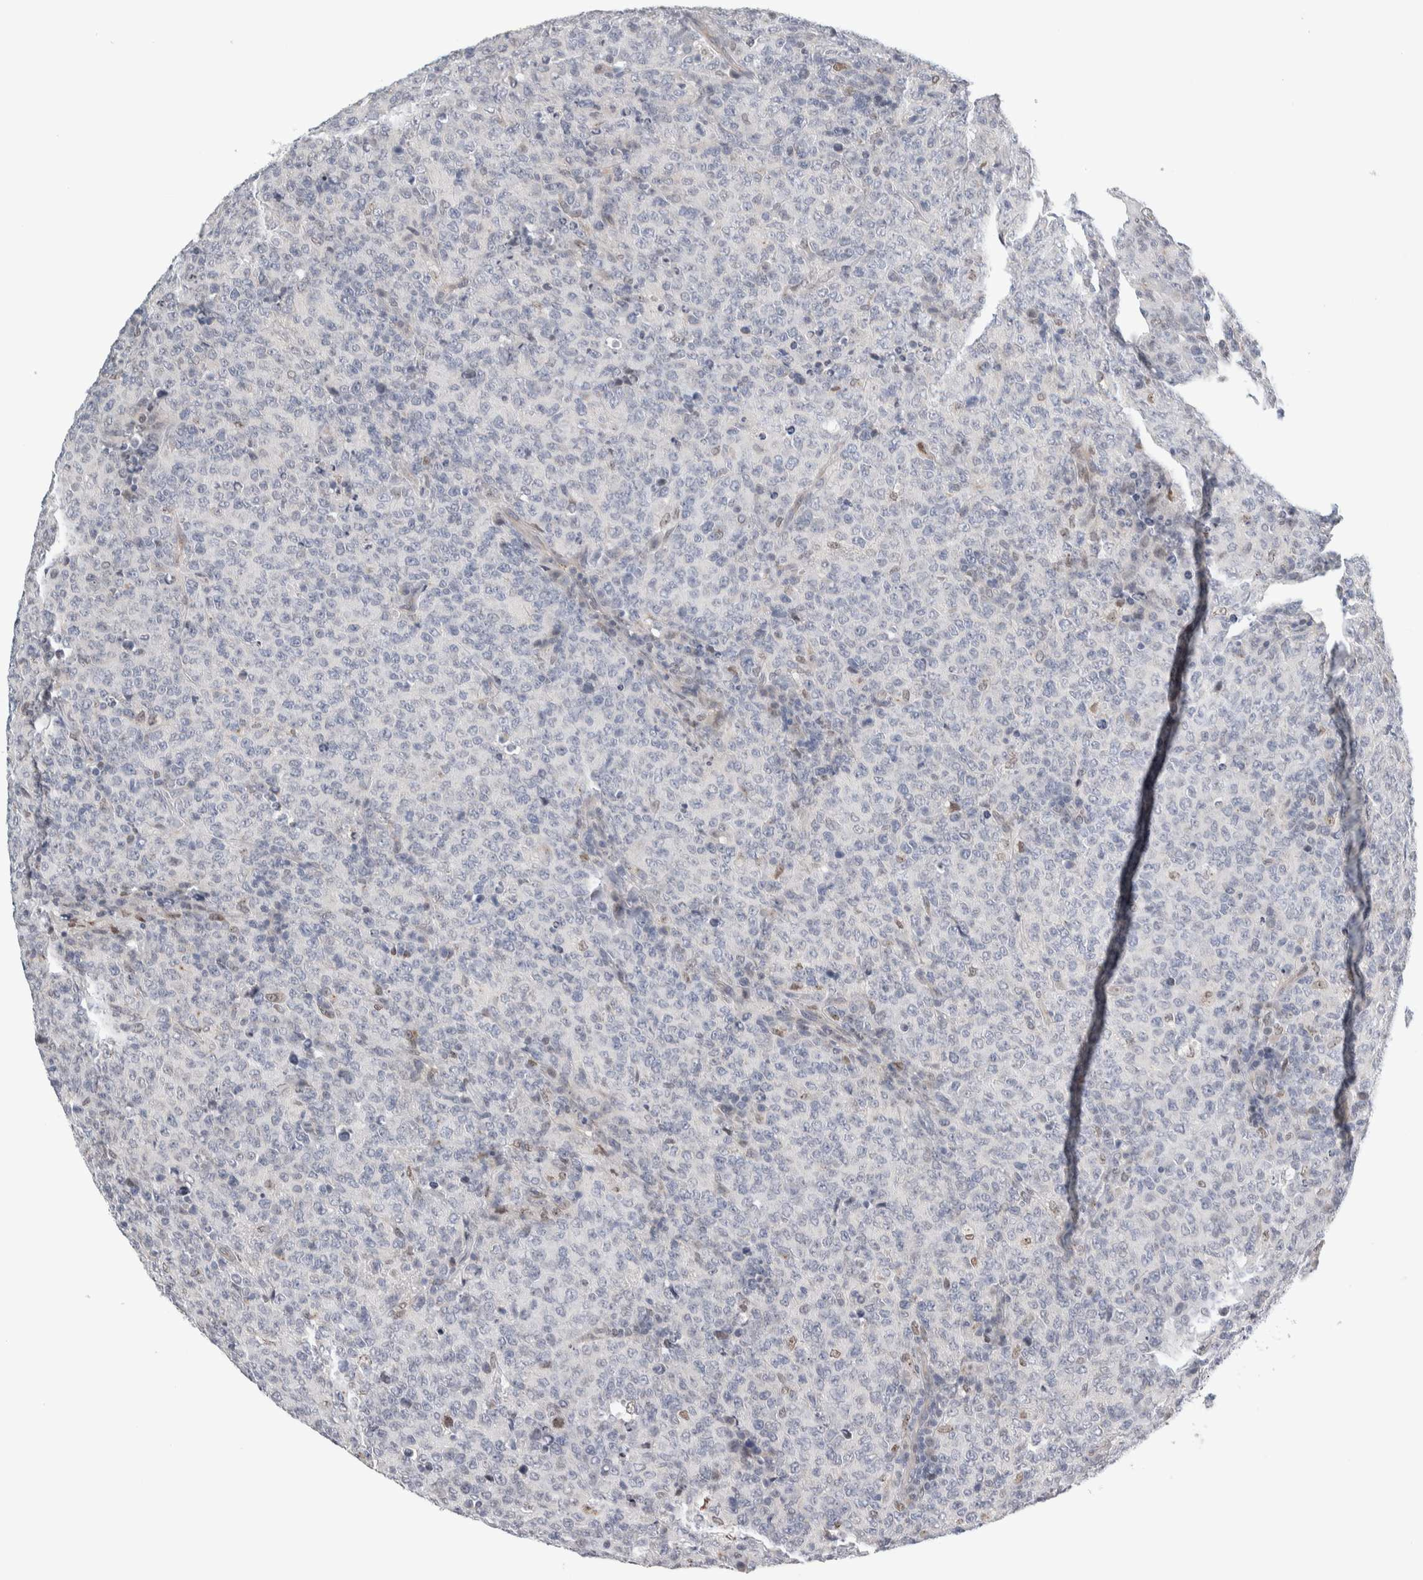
{"staining": {"intensity": "negative", "quantity": "none", "location": "none"}, "tissue": "lymphoma", "cell_type": "Tumor cells", "image_type": "cancer", "snomed": [{"axis": "morphology", "description": "Malignant lymphoma, non-Hodgkin's type, High grade"}, {"axis": "topography", "description": "Tonsil"}], "caption": "Immunohistochemistry photomicrograph of neoplastic tissue: human malignant lymphoma, non-Hodgkin's type (high-grade) stained with DAB reveals no significant protein positivity in tumor cells.", "gene": "NEUROD1", "patient": {"sex": "female", "age": 36}}